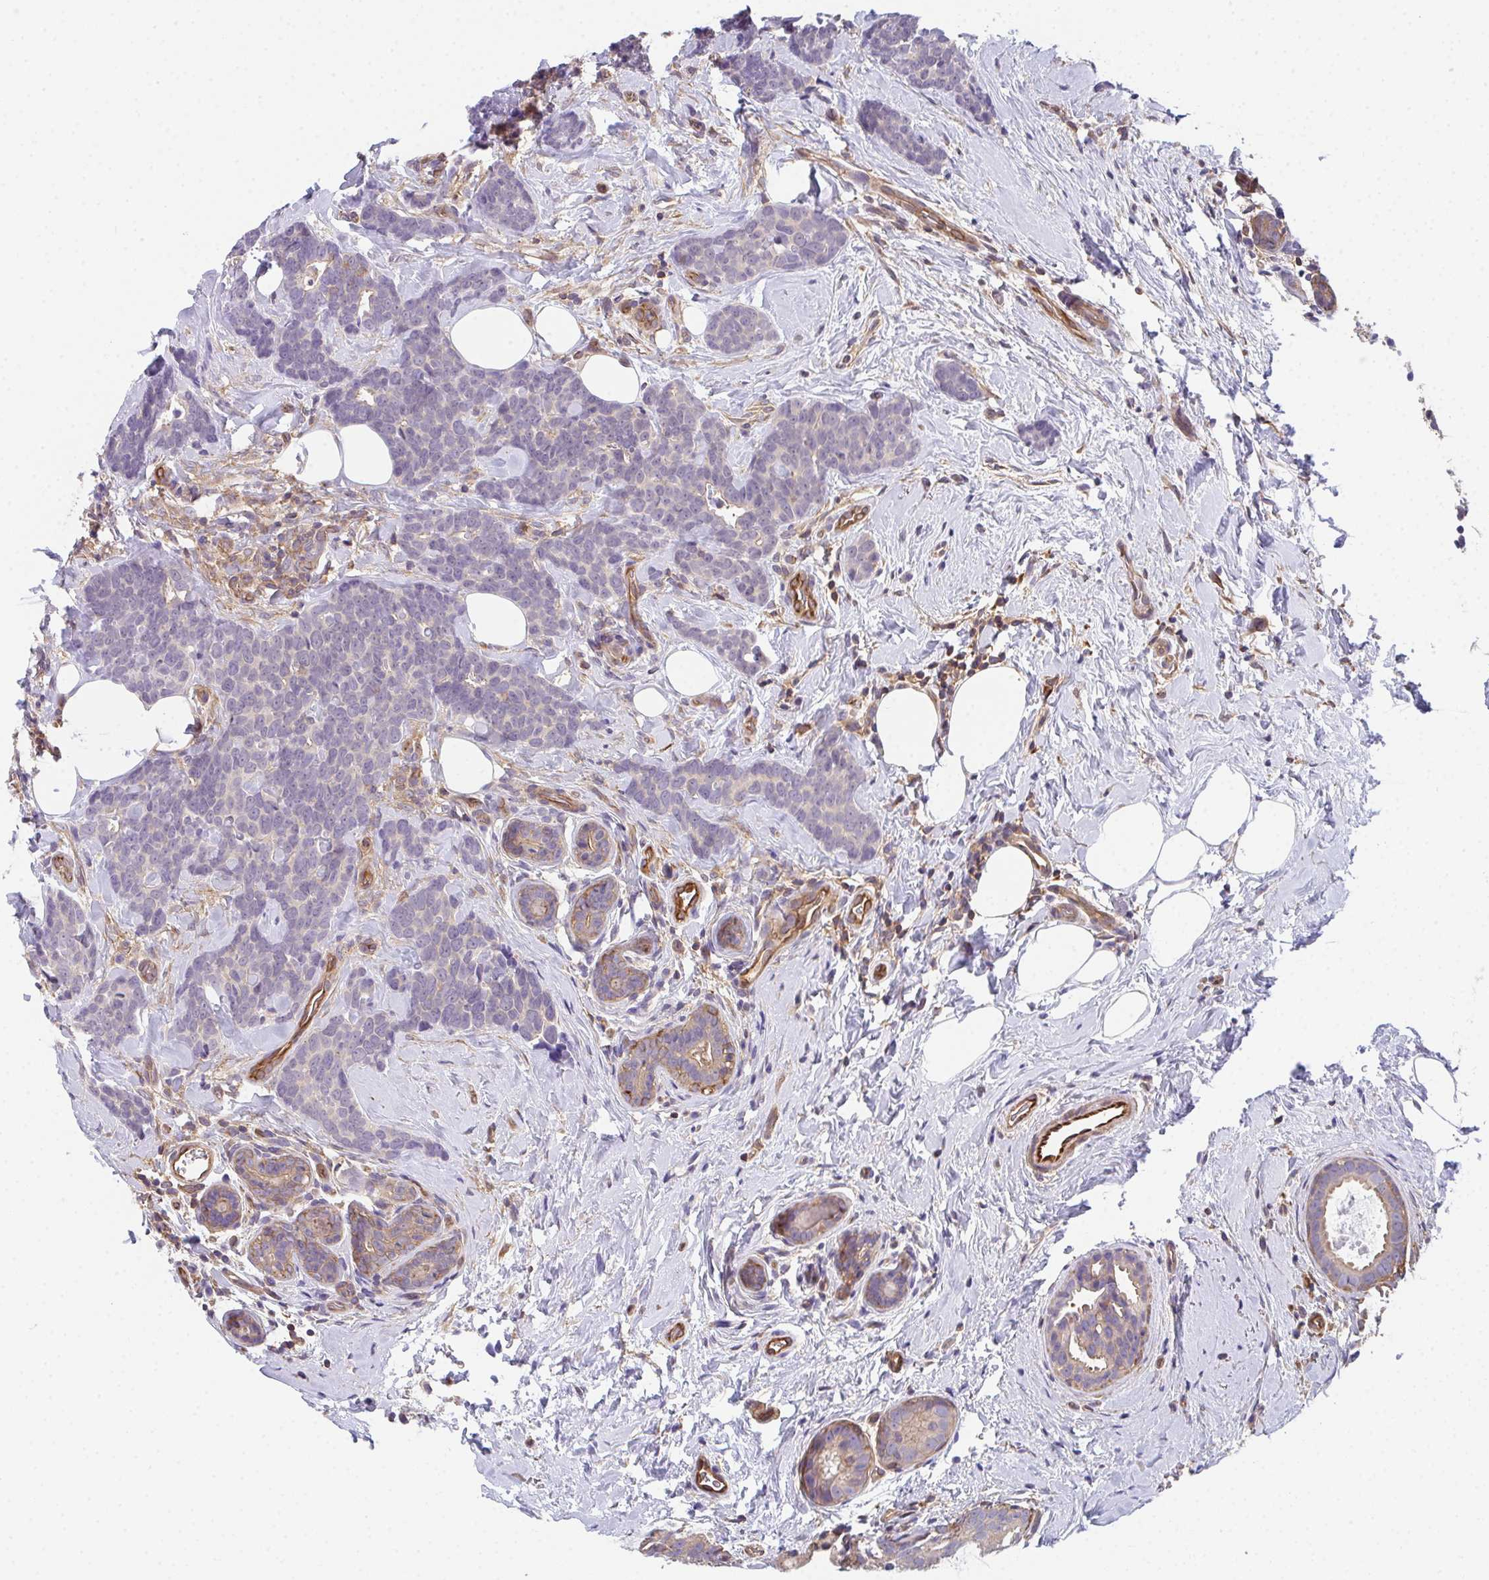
{"staining": {"intensity": "negative", "quantity": "none", "location": "none"}, "tissue": "breast cancer", "cell_type": "Tumor cells", "image_type": "cancer", "snomed": [{"axis": "morphology", "description": "Duct carcinoma"}, {"axis": "topography", "description": "Breast"}], "caption": "This is an IHC image of human breast invasive ductal carcinoma. There is no staining in tumor cells.", "gene": "TMEM229A", "patient": {"sex": "female", "age": 71}}